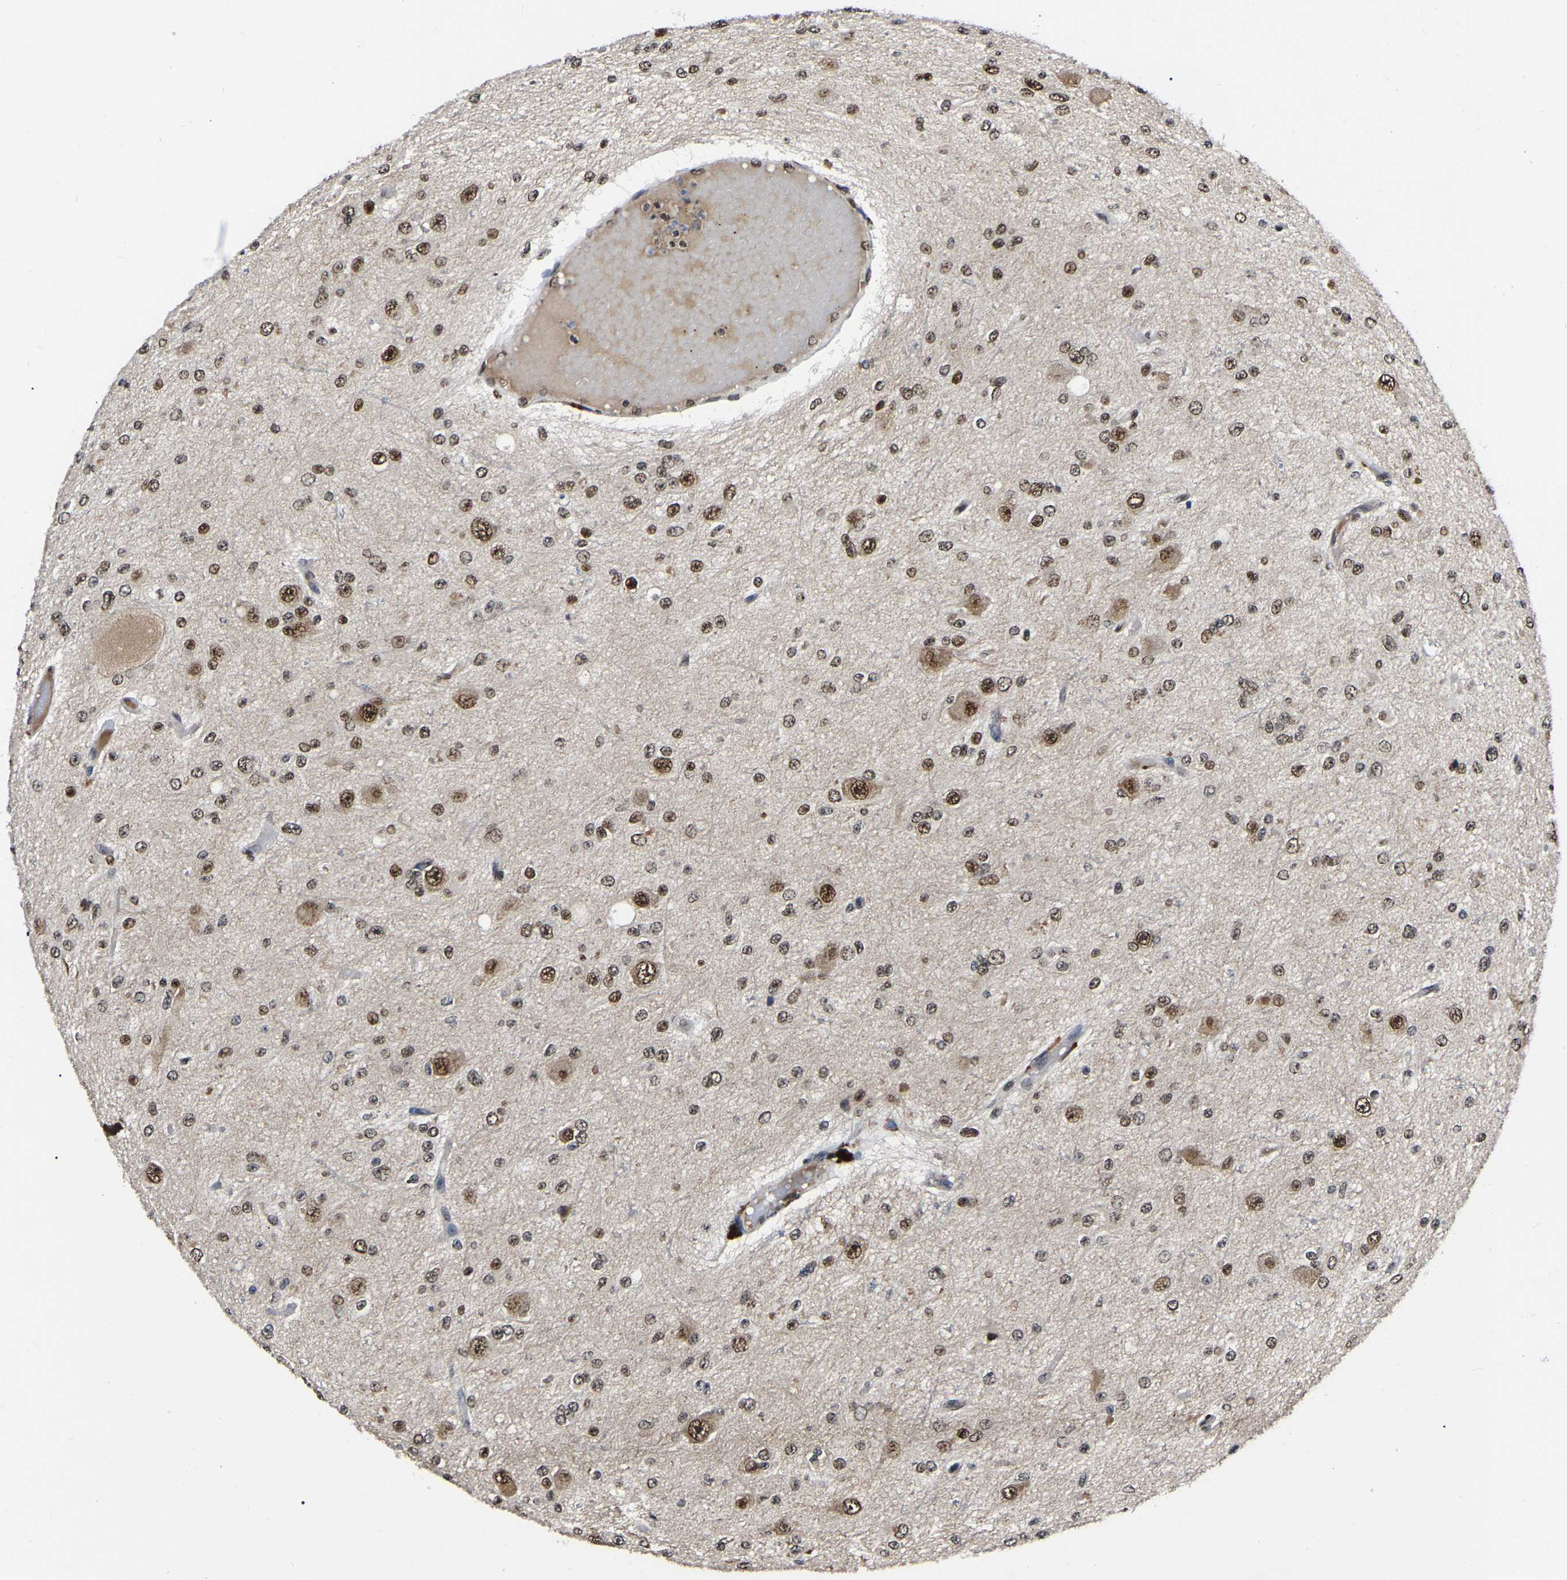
{"staining": {"intensity": "moderate", "quantity": ">75%", "location": "nuclear"}, "tissue": "glioma", "cell_type": "Tumor cells", "image_type": "cancer", "snomed": [{"axis": "morphology", "description": "Glioma, malignant, High grade"}, {"axis": "topography", "description": "pancreas cauda"}], "caption": "Immunohistochemistry of glioma shows medium levels of moderate nuclear staining in approximately >75% of tumor cells.", "gene": "TRIM35", "patient": {"sex": "male", "age": 60}}